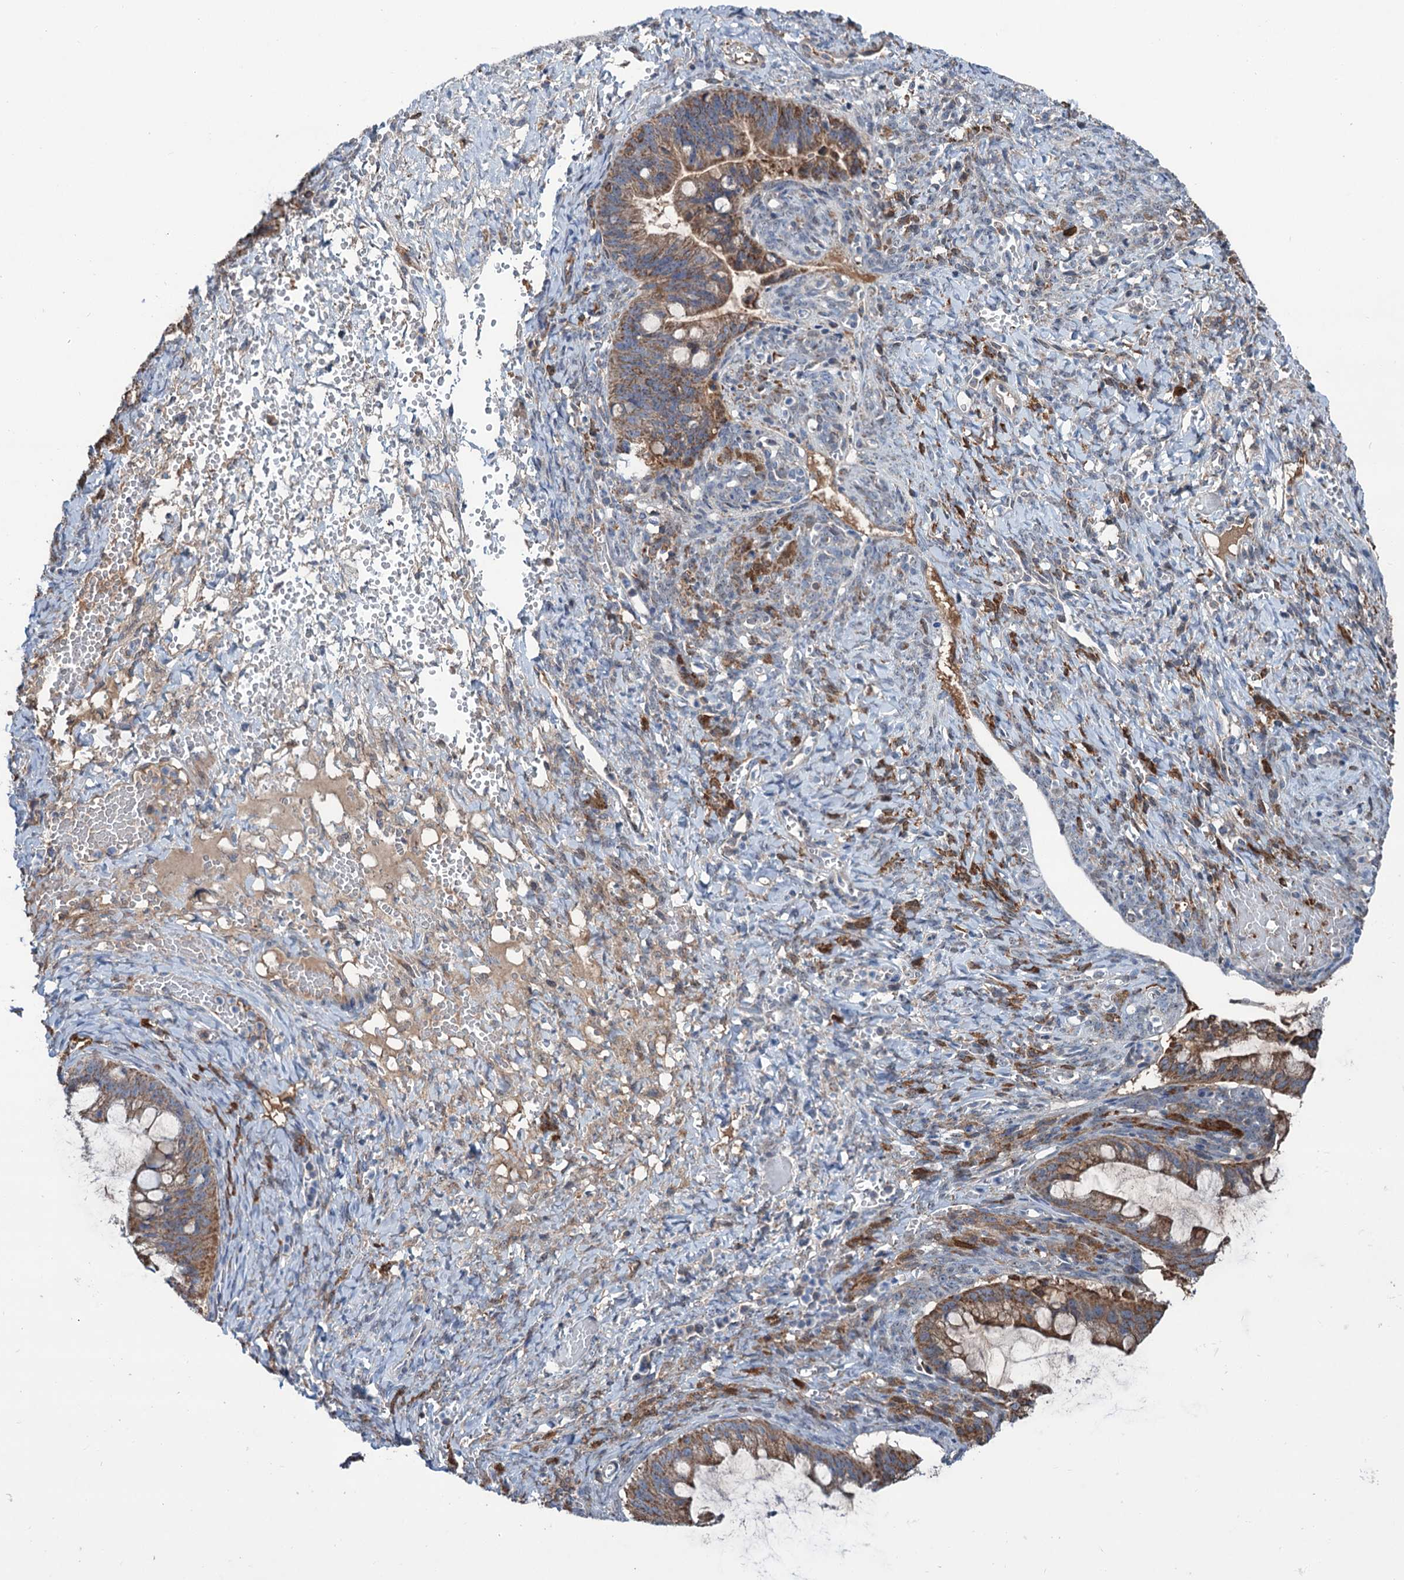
{"staining": {"intensity": "moderate", "quantity": ">75%", "location": "cytoplasmic/membranous"}, "tissue": "ovarian cancer", "cell_type": "Tumor cells", "image_type": "cancer", "snomed": [{"axis": "morphology", "description": "Cystadenocarcinoma, mucinous, NOS"}, {"axis": "topography", "description": "Ovary"}], "caption": "Immunohistochemistry (IHC) (DAB (3,3'-diaminobenzidine)) staining of human ovarian cancer (mucinous cystadenocarcinoma) exhibits moderate cytoplasmic/membranous protein staining in approximately >75% of tumor cells. The staining was performed using DAB to visualize the protein expression in brown, while the nuclei were stained in blue with hematoxylin (Magnification: 20x).", "gene": "LPIN1", "patient": {"sex": "female", "age": 73}}